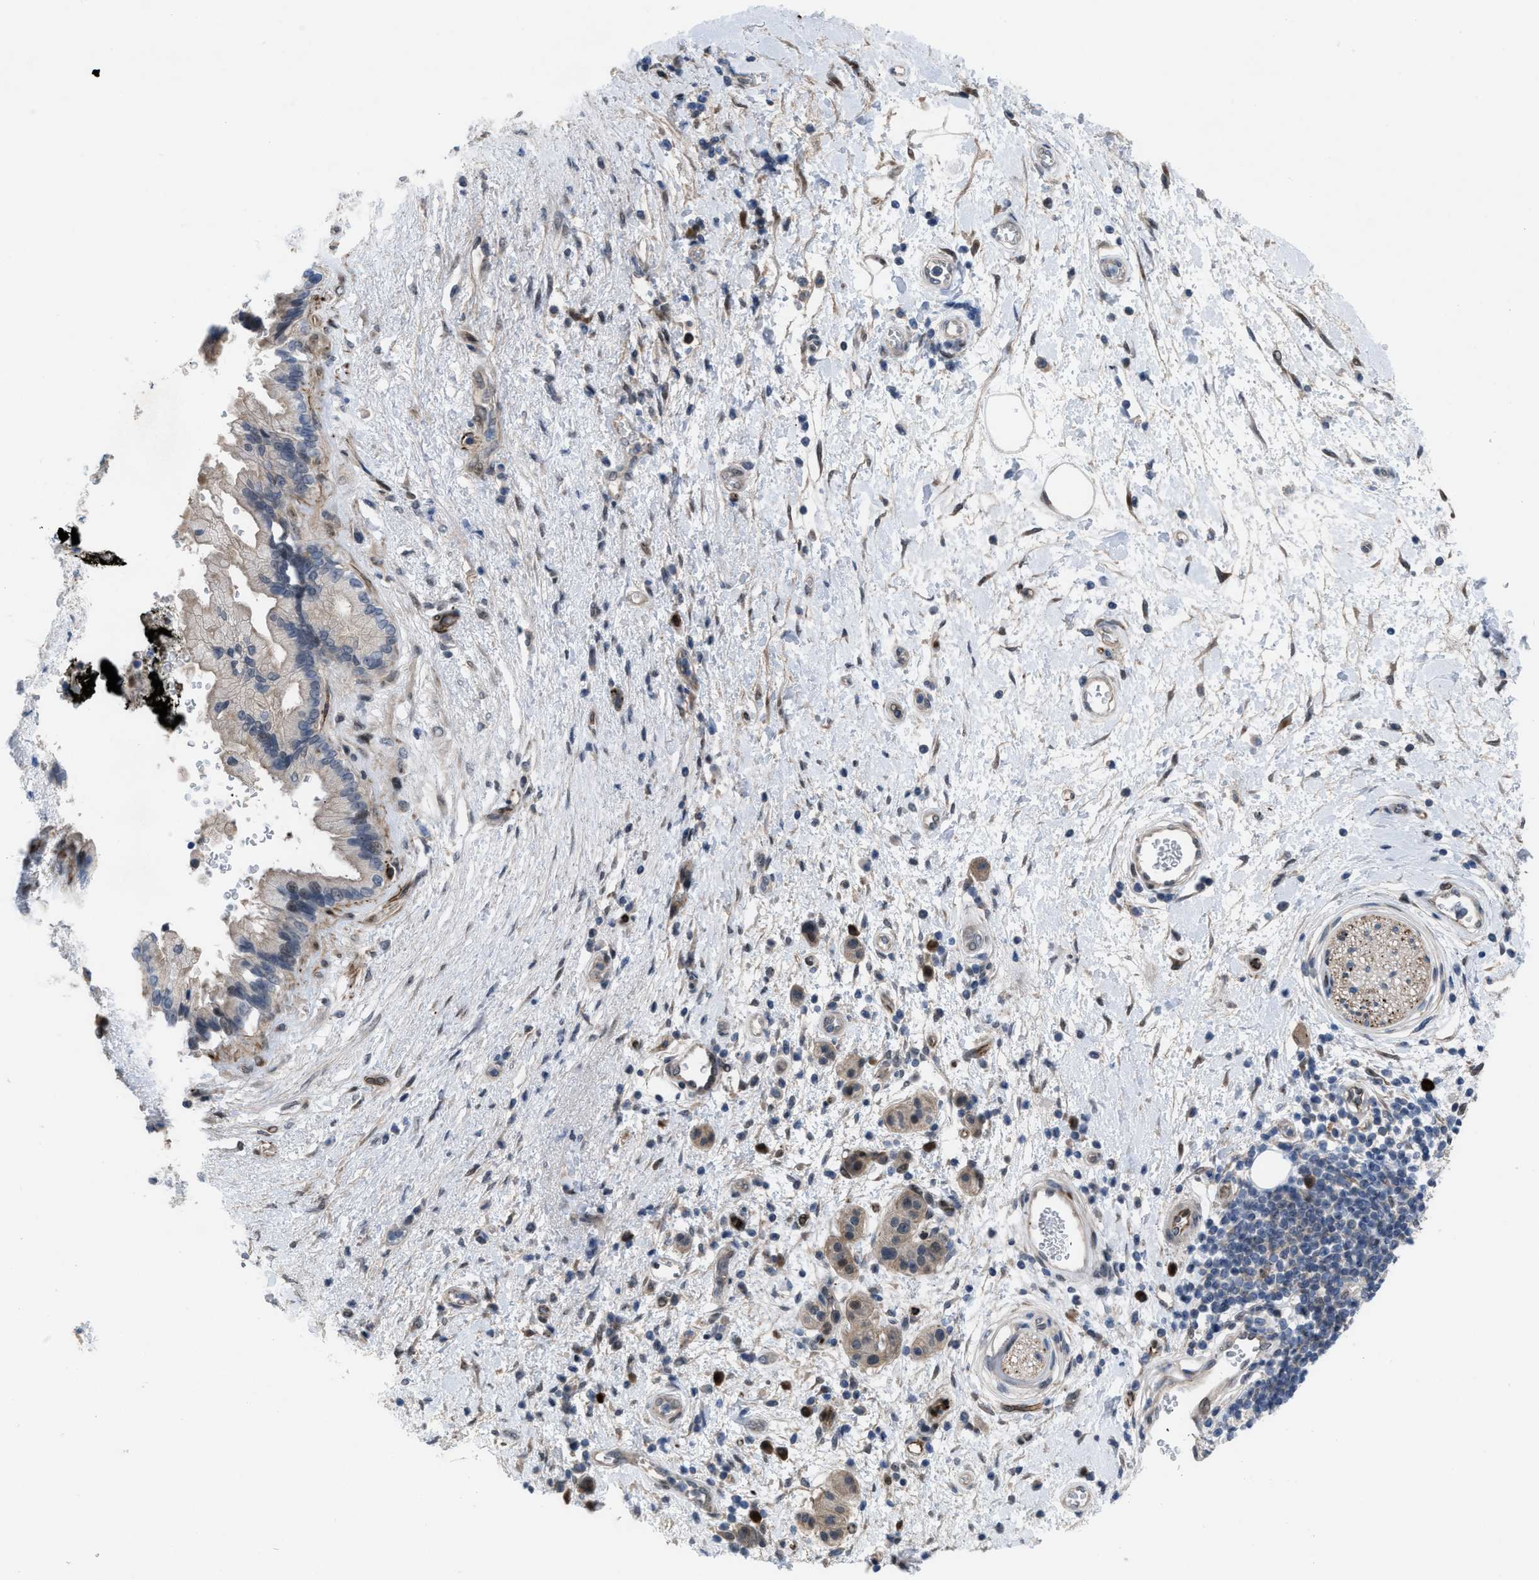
{"staining": {"intensity": "weak", "quantity": ">75%", "location": "cytoplasmic/membranous"}, "tissue": "pancreatic cancer", "cell_type": "Tumor cells", "image_type": "cancer", "snomed": [{"axis": "morphology", "description": "Adenocarcinoma, NOS"}, {"axis": "topography", "description": "Pancreas"}], "caption": "A high-resolution micrograph shows IHC staining of pancreatic cancer (adenocarcinoma), which exhibits weak cytoplasmic/membranous staining in approximately >75% of tumor cells.", "gene": "IL17RE", "patient": {"sex": "female", "age": 60}}